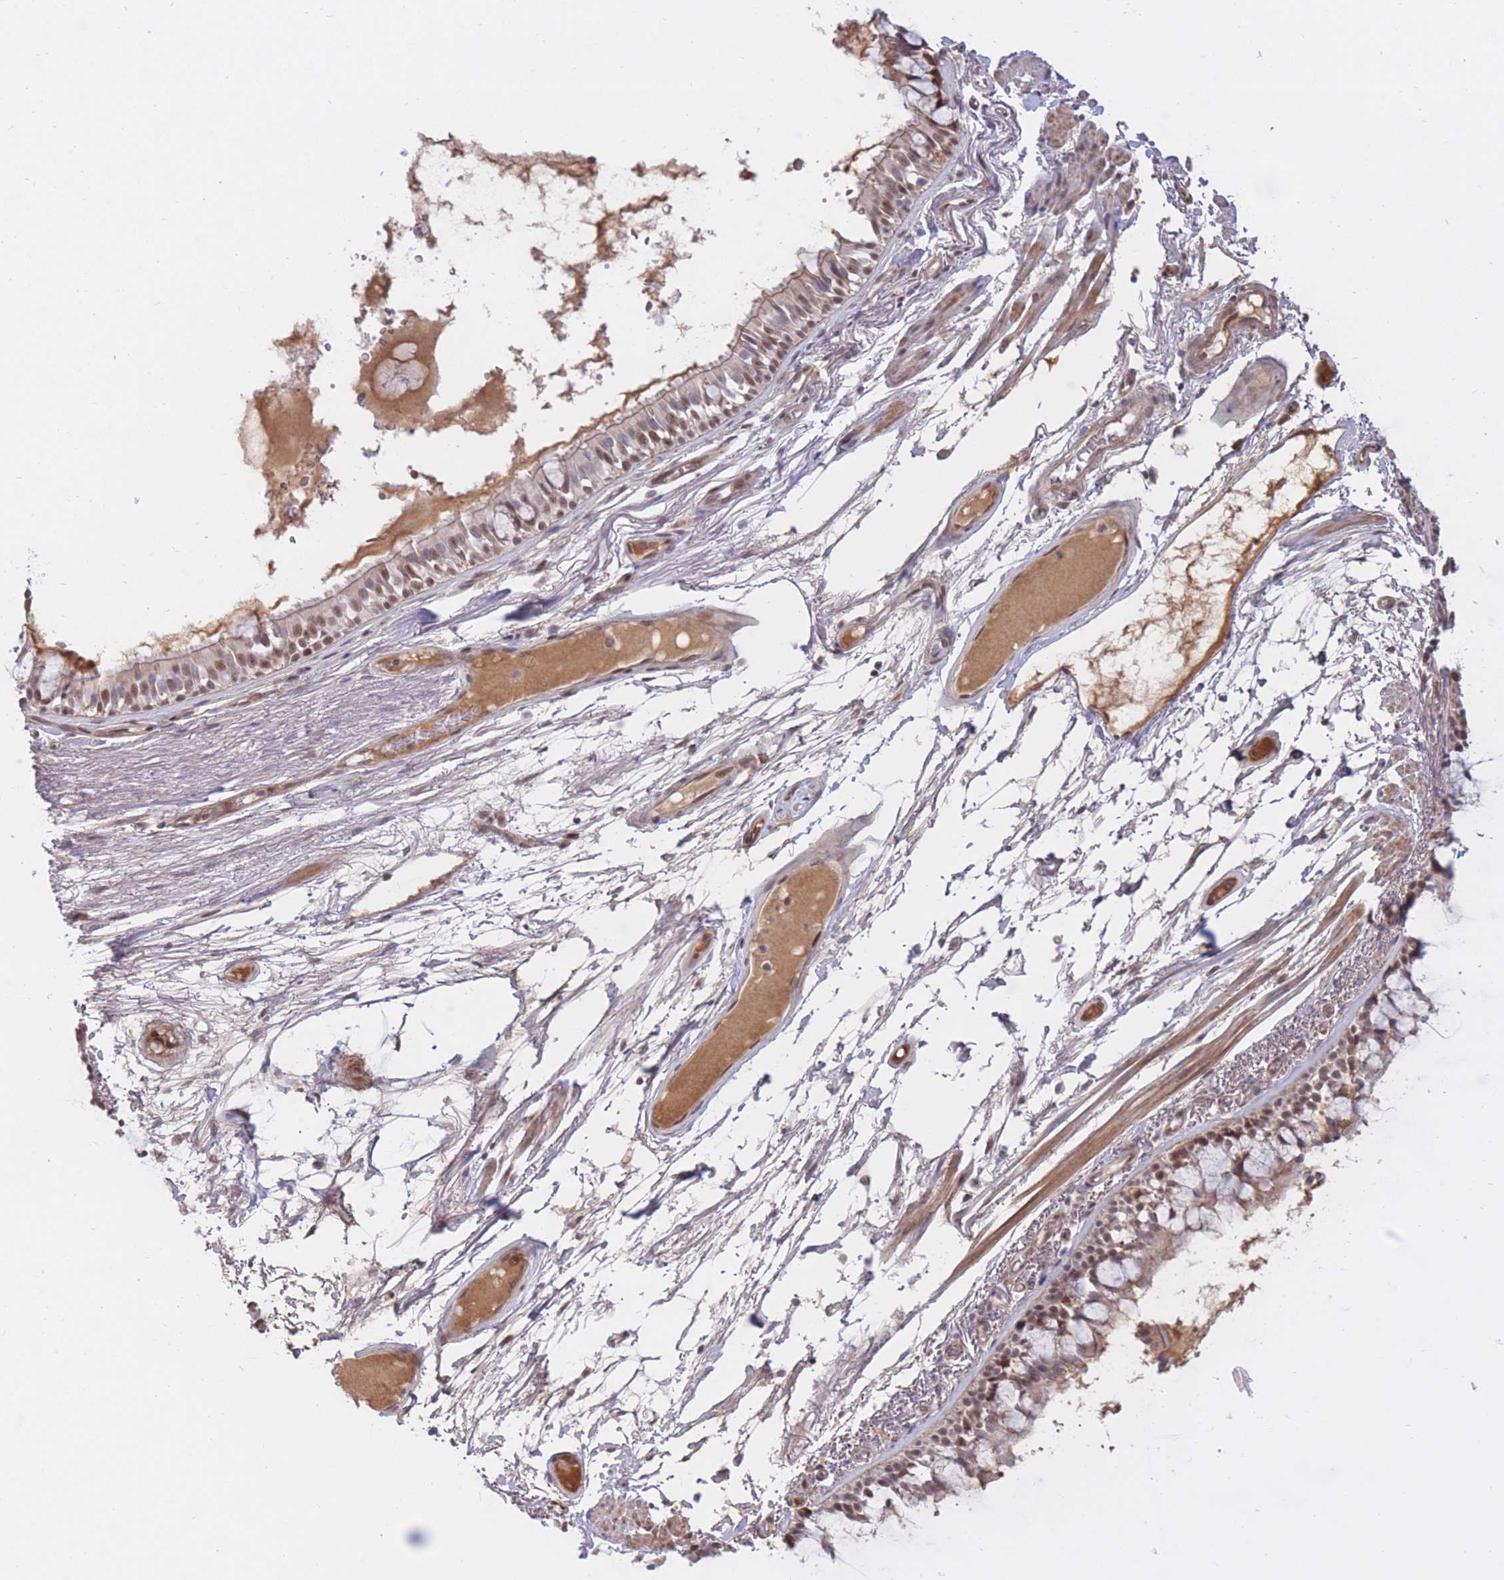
{"staining": {"intensity": "moderate", "quantity": ">75%", "location": "nuclear"}, "tissue": "bronchus", "cell_type": "Respiratory epithelial cells", "image_type": "normal", "snomed": [{"axis": "morphology", "description": "Normal tissue, NOS"}, {"axis": "topography", "description": "Bronchus"}], "caption": "This is a micrograph of immunohistochemistry (IHC) staining of unremarkable bronchus, which shows moderate positivity in the nuclear of respiratory epithelial cells.", "gene": "ERICH6B", "patient": {"sex": "male", "age": 70}}